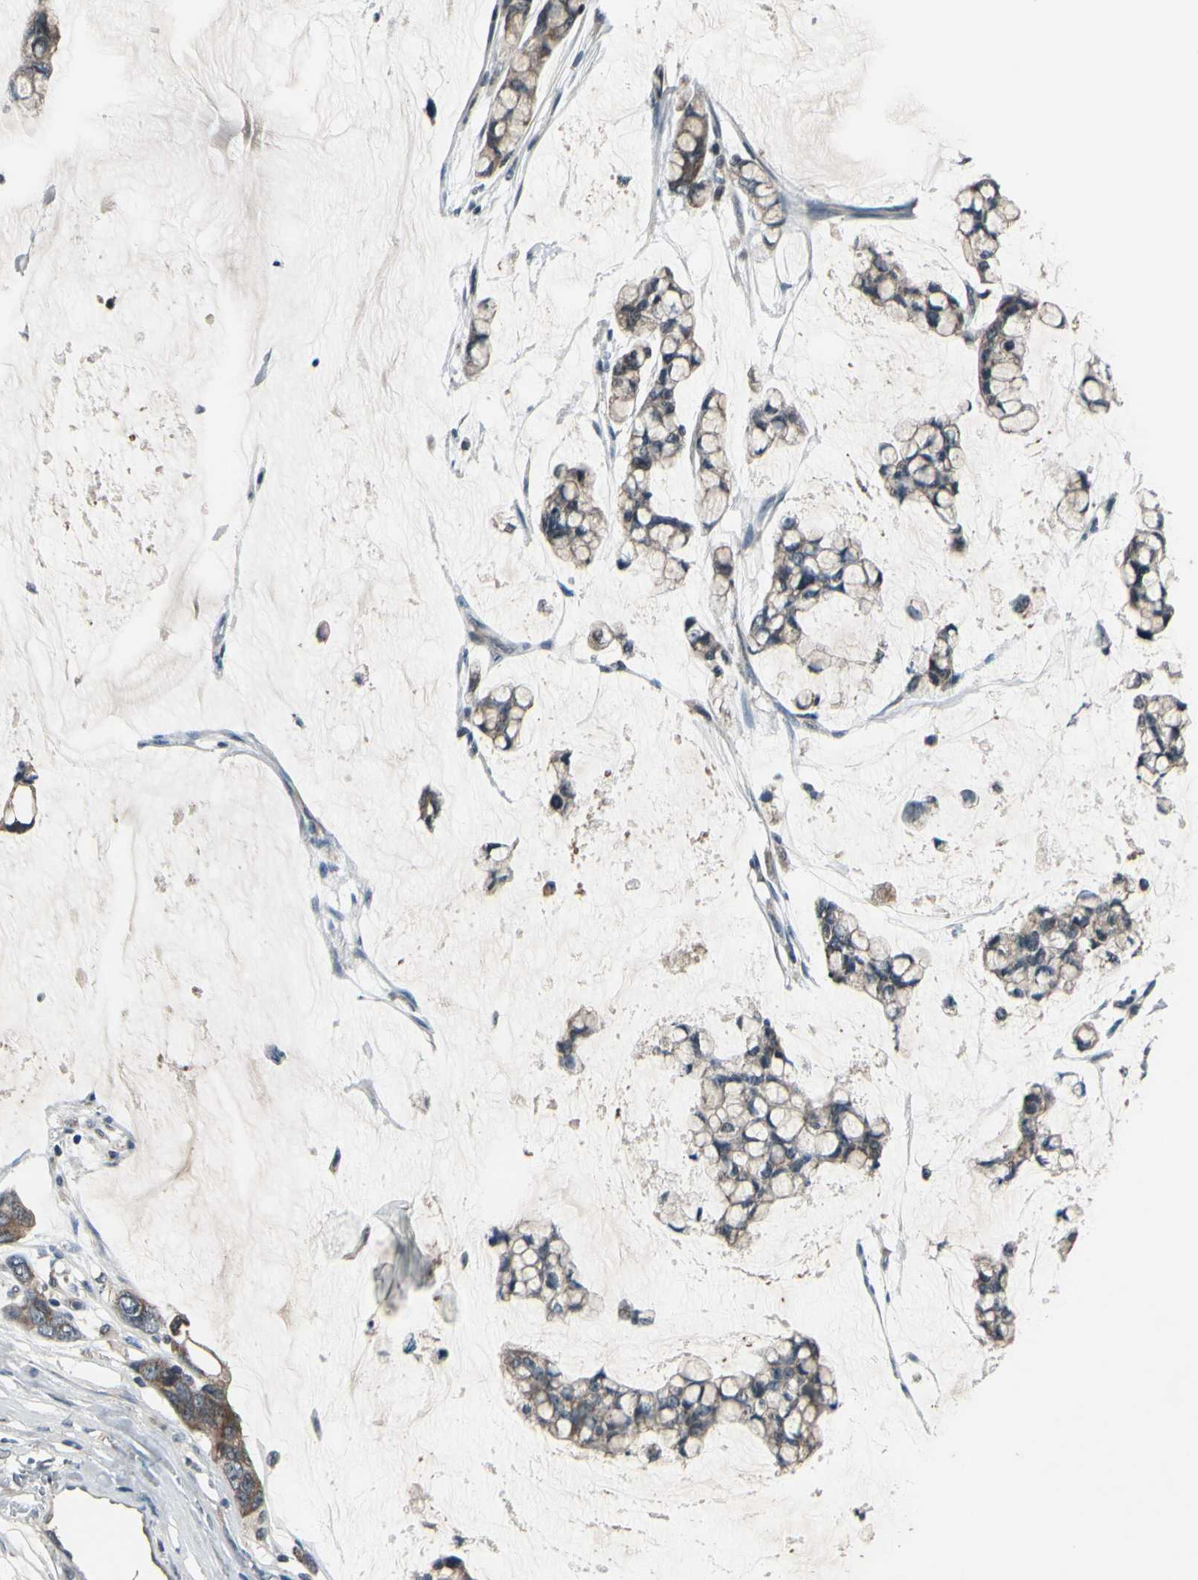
{"staining": {"intensity": "moderate", "quantity": ">75%", "location": "cytoplasmic/membranous"}, "tissue": "stomach cancer", "cell_type": "Tumor cells", "image_type": "cancer", "snomed": [{"axis": "morphology", "description": "Adenocarcinoma, NOS"}, {"axis": "topography", "description": "Stomach, lower"}], "caption": "High-magnification brightfield microscopy of stomach adenocarcinoma stained with DAB (brown) and counterstained with hematoxylin (blue). tumor cells exhibit moderate cytoplasmic/membranous expression is appreciated in about>75% of cells.", "gene": "MBTPS2", "patient": {"sex": "male", "age": 84}}